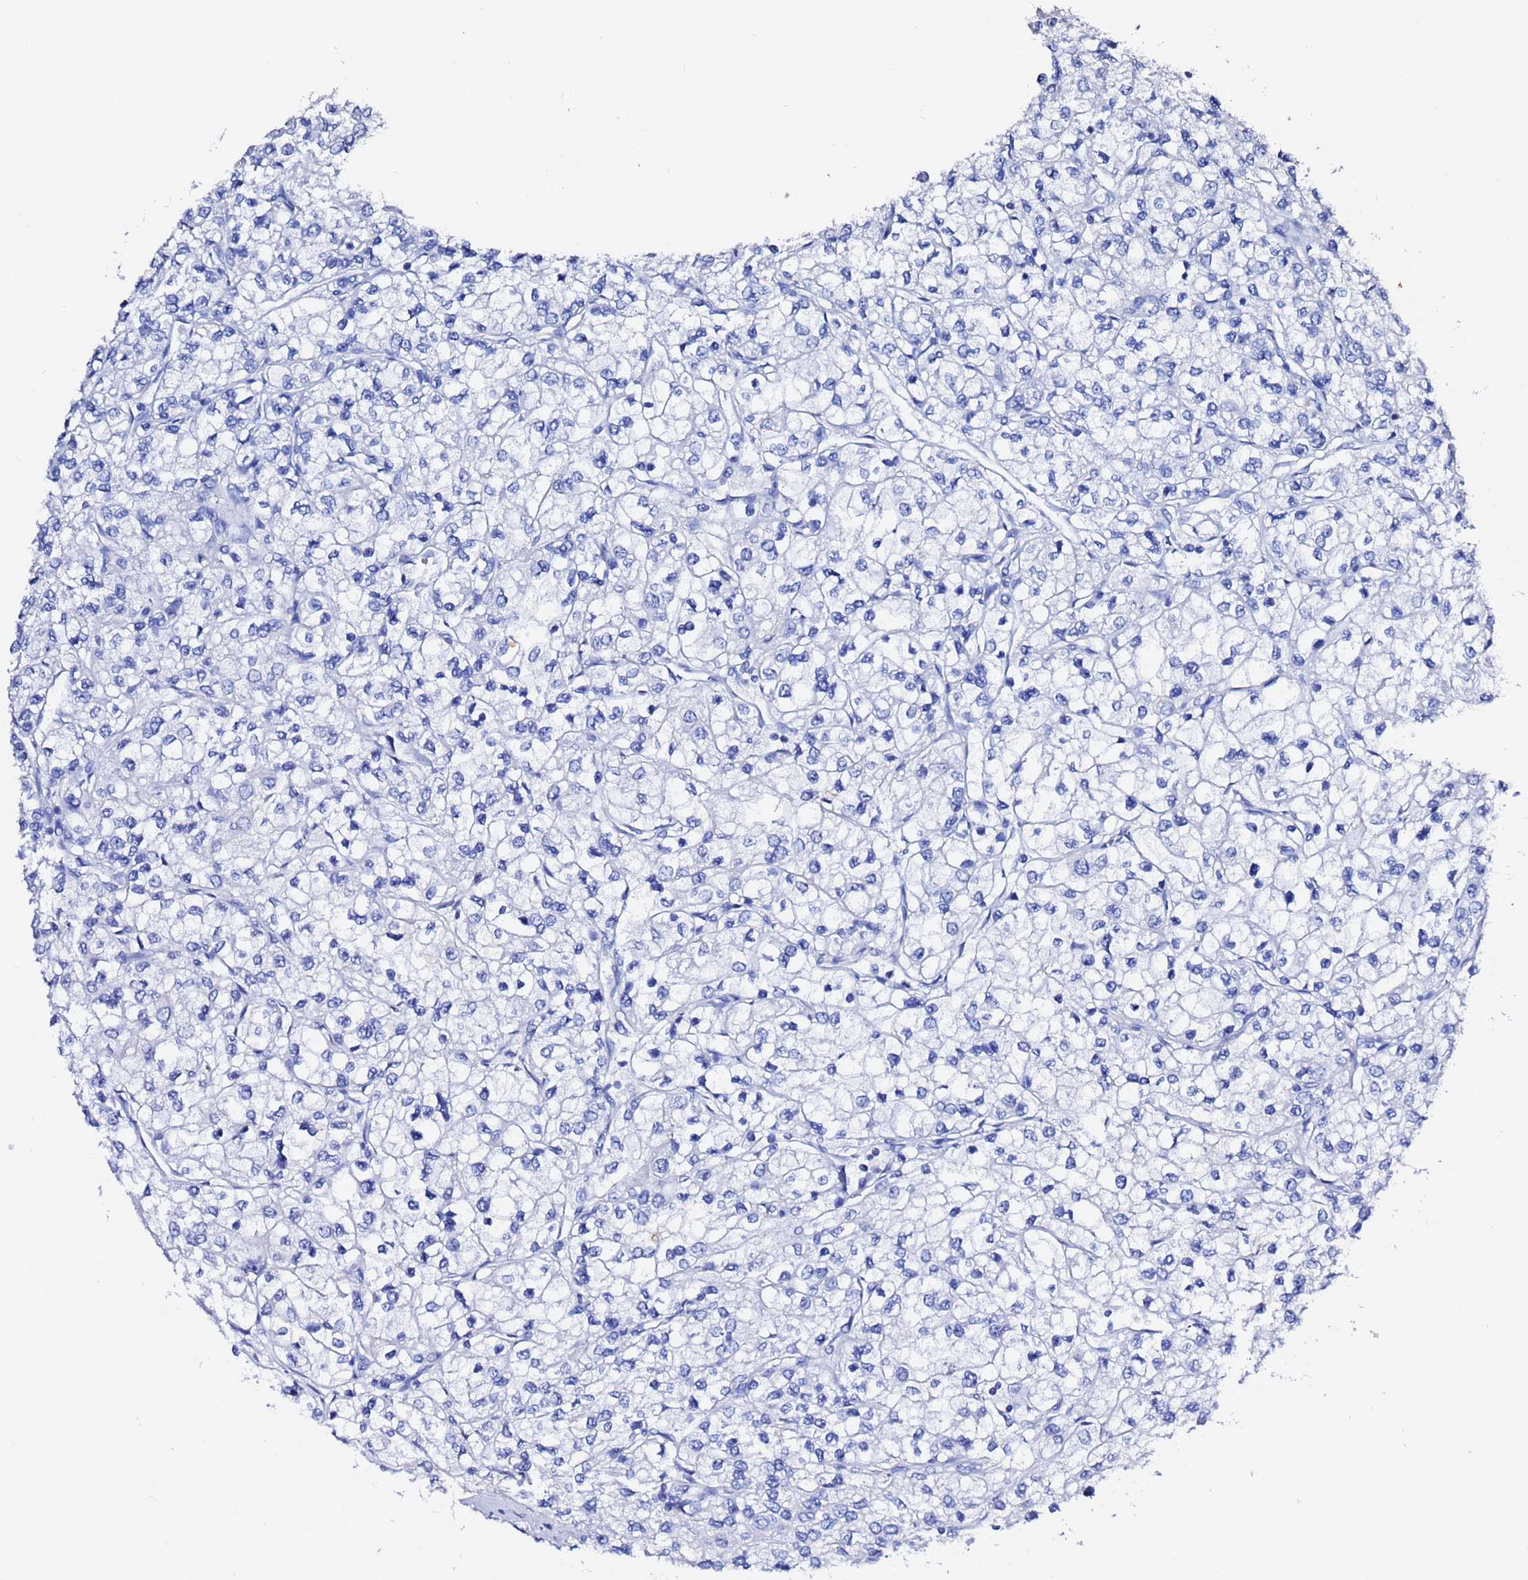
{"staining": {"intensity": "negative", "quantity": "none", "location": "none"}, "tissue": "renal cancer", "cell_type": "Tumor cells", "image_type": "cancer", "snomed": [{"axis": "morphology", "description": "Adenocarcinoma, NOS"}, {"axis": "topography", "description": "Kidney"}], "caption": "Photomicrograph shows no significant protein staining in tumor cells of renal cancer. The staining was performed using DAB to visualize the protein expression in brown, while the nuclei were stained in blue with hematoxylin (Magnification: 20x).", "gene": "LENG1", "patient": {"sex": "male", "age": 80}}